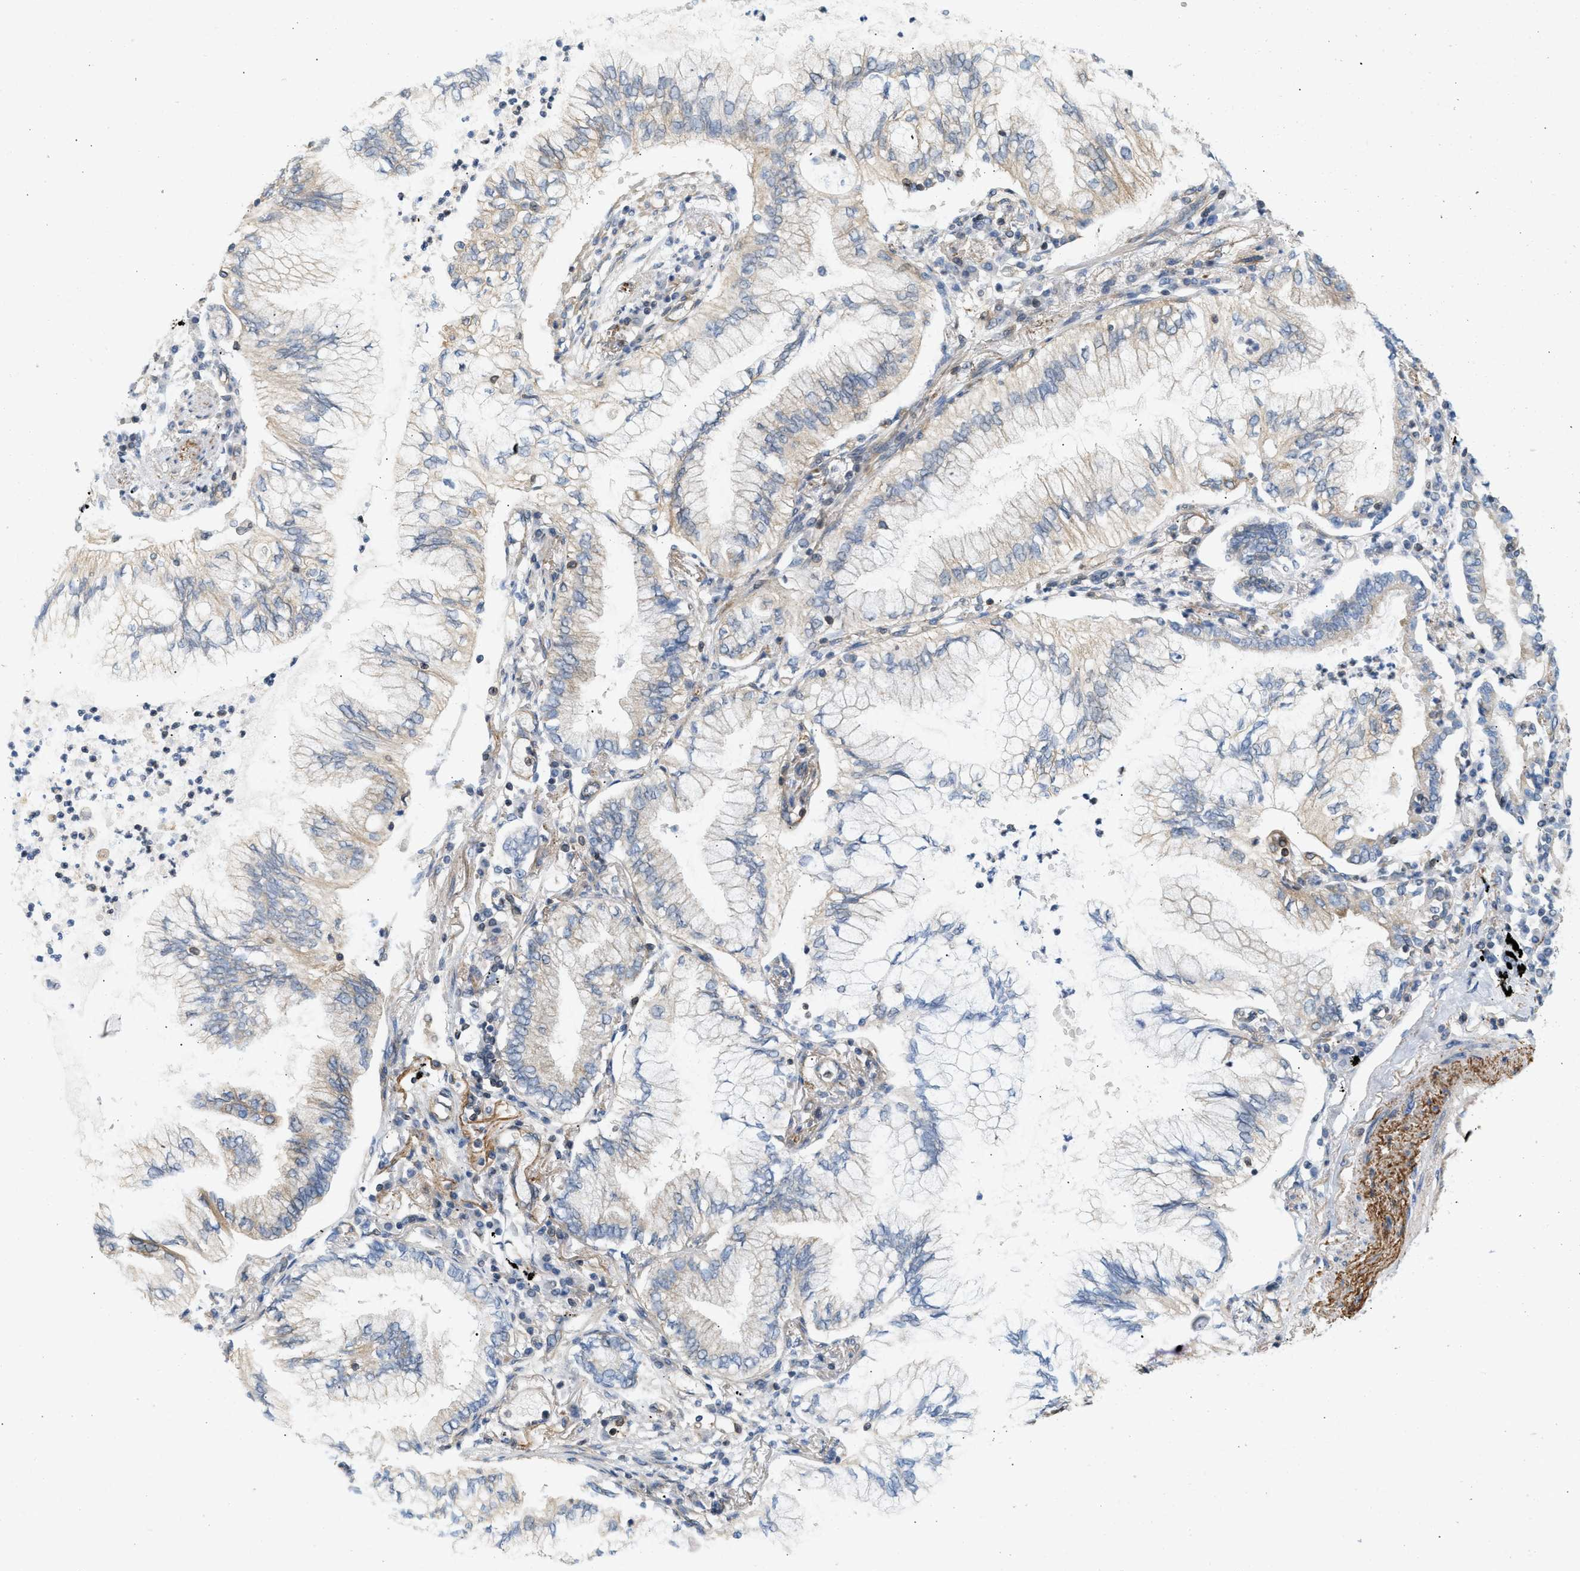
{"staining": {"intensity": "weak", "quantity": "25%-75%", "location": "cytoplasmic/membranous"}, "tissue": "lung cancer", "cell_type": "Tumor cells", "image_type": "cancer", "snomed": [{"axis": "morphology", "description": "Normal tissue, NOS"}, {"axis": "morphology", "description": "Adenocarcinoma, NOS"}, {"axis": "topography", "description": "Bronchus"}, {"axis": "topography", "description": "Lung"}], "caption": "This micrograph demonstrates lung cancer stained with IHC to label a protein in brown. The cytoplasmic/membranous of tumor cells show weak positivity for the protein. Nuclei are counter-stained blue.", "gene": "STRN", "patient": {"sex": "female", "age": 70}}